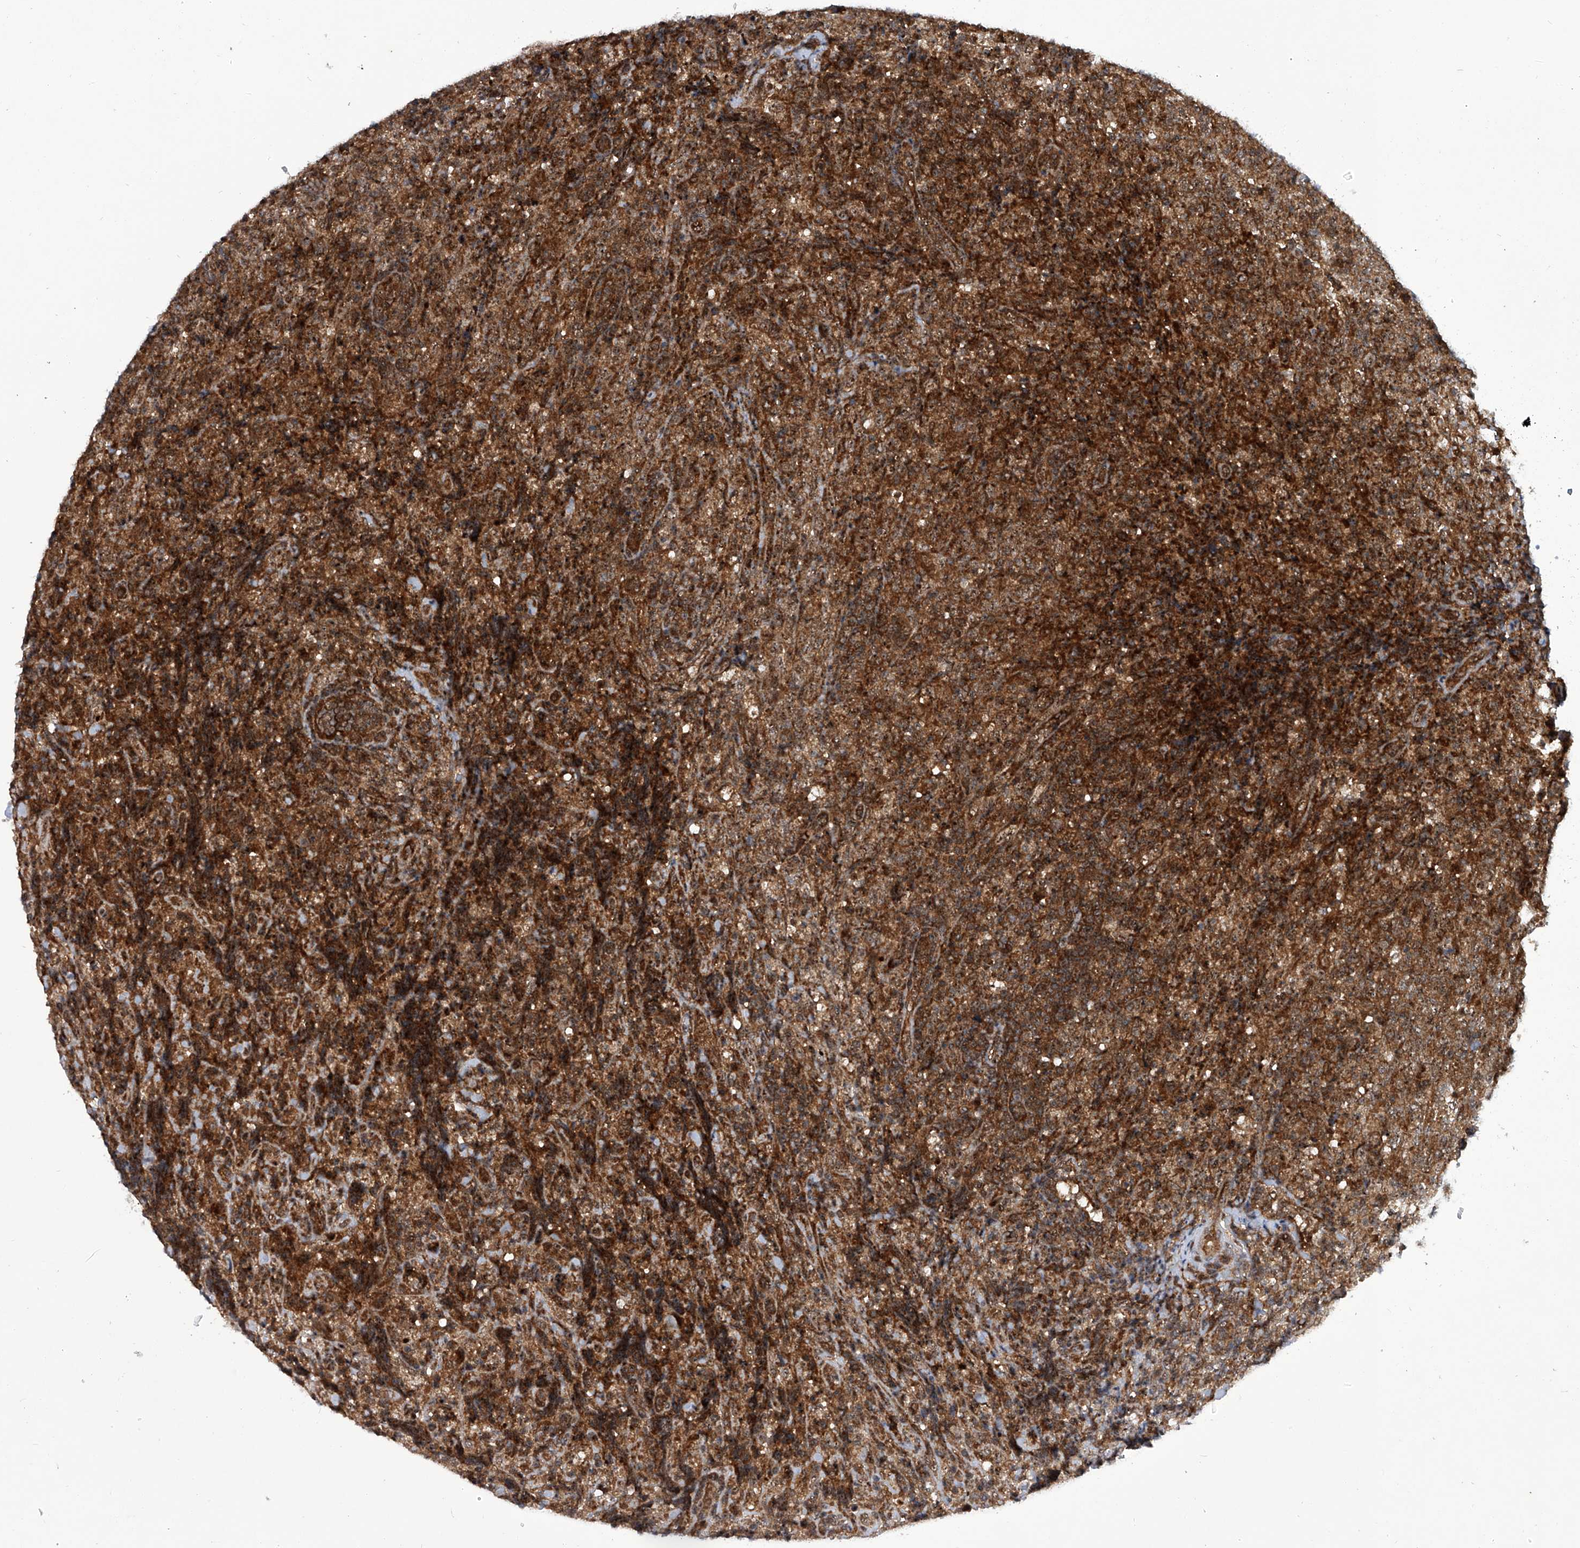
{"staining": {"intensity": "moderate", "quantity": ">75%", "location": "cytoplasmic/membranous,nuclear"}, "tissue": "lymphoma", "cell_type": "Tumor cells", "image_type": "cancer", "snomed": [{"axis": "morphology", "description": "Malignant lymphoma, non-Hodgkin's type, High grade"}, {"axis": "topography", "description": "Tonsil"}], "caption": "Immunohistochemical staining of high-grade malignant lymphoma, non-Hodgkin's type exhibits moderate cytoplasmic/membranous and nuclear protein positivity in approximately >75% of tumor cells.", "gene": "CISH", "patient": {"sex": "female", "age": 36}}